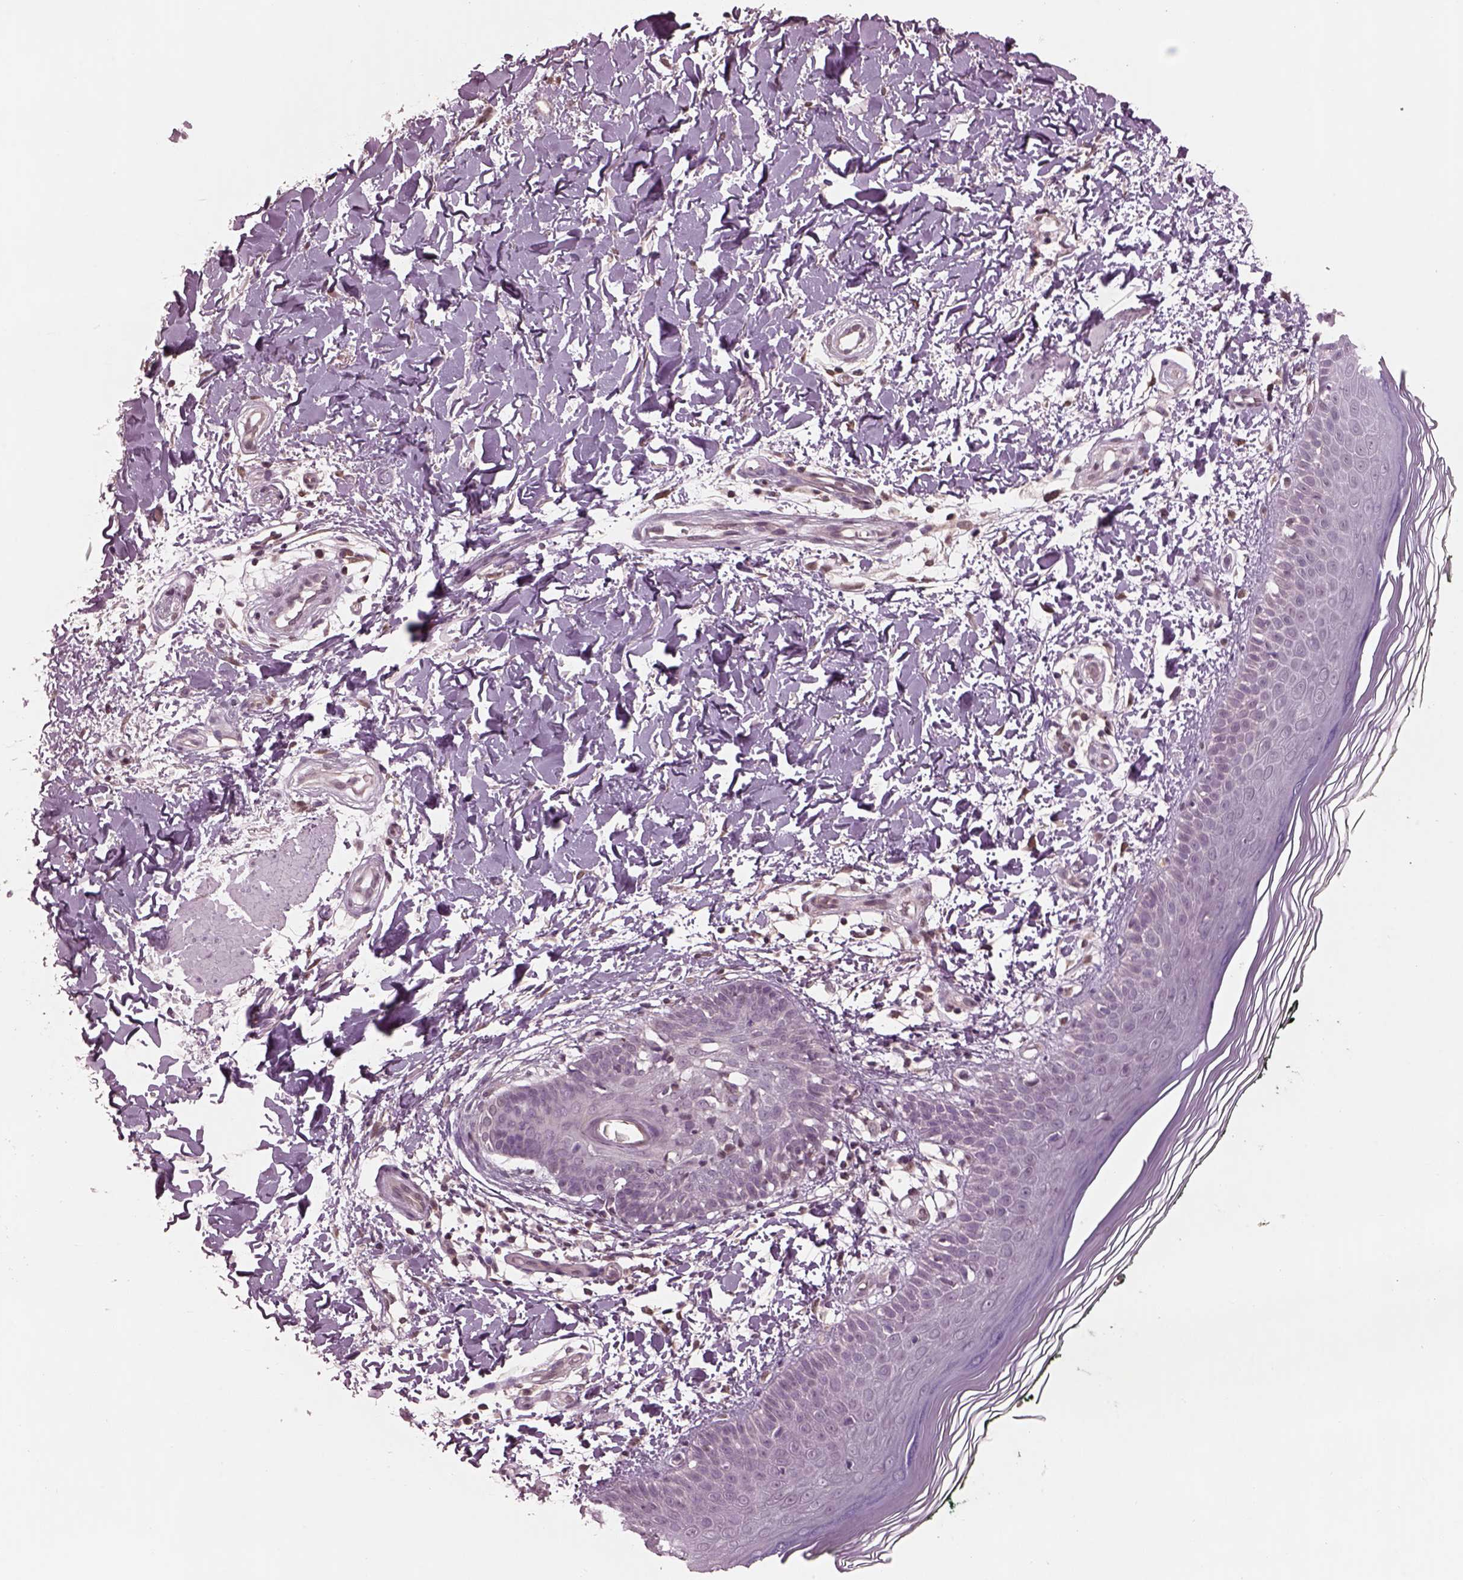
{"staining": {"intensity": "negative", "quantity": "none", "location": "none"}, "tissue": "skin", "cell_type": "Fibroblasts", "image_type": "normal", "snomed": [{"axis": "morphology", "description": "Normal tissue, NOS"}, {"axis": "topography", "description": "Skin"}], "caption": "A high-resolution histopathology image shows immunohistochemistry (IHC) staining of normal skin, which demonstrates no significant staining in fibroblasts.", "gene": "SRI", "patient": {"sex": "female", "age": 62}}